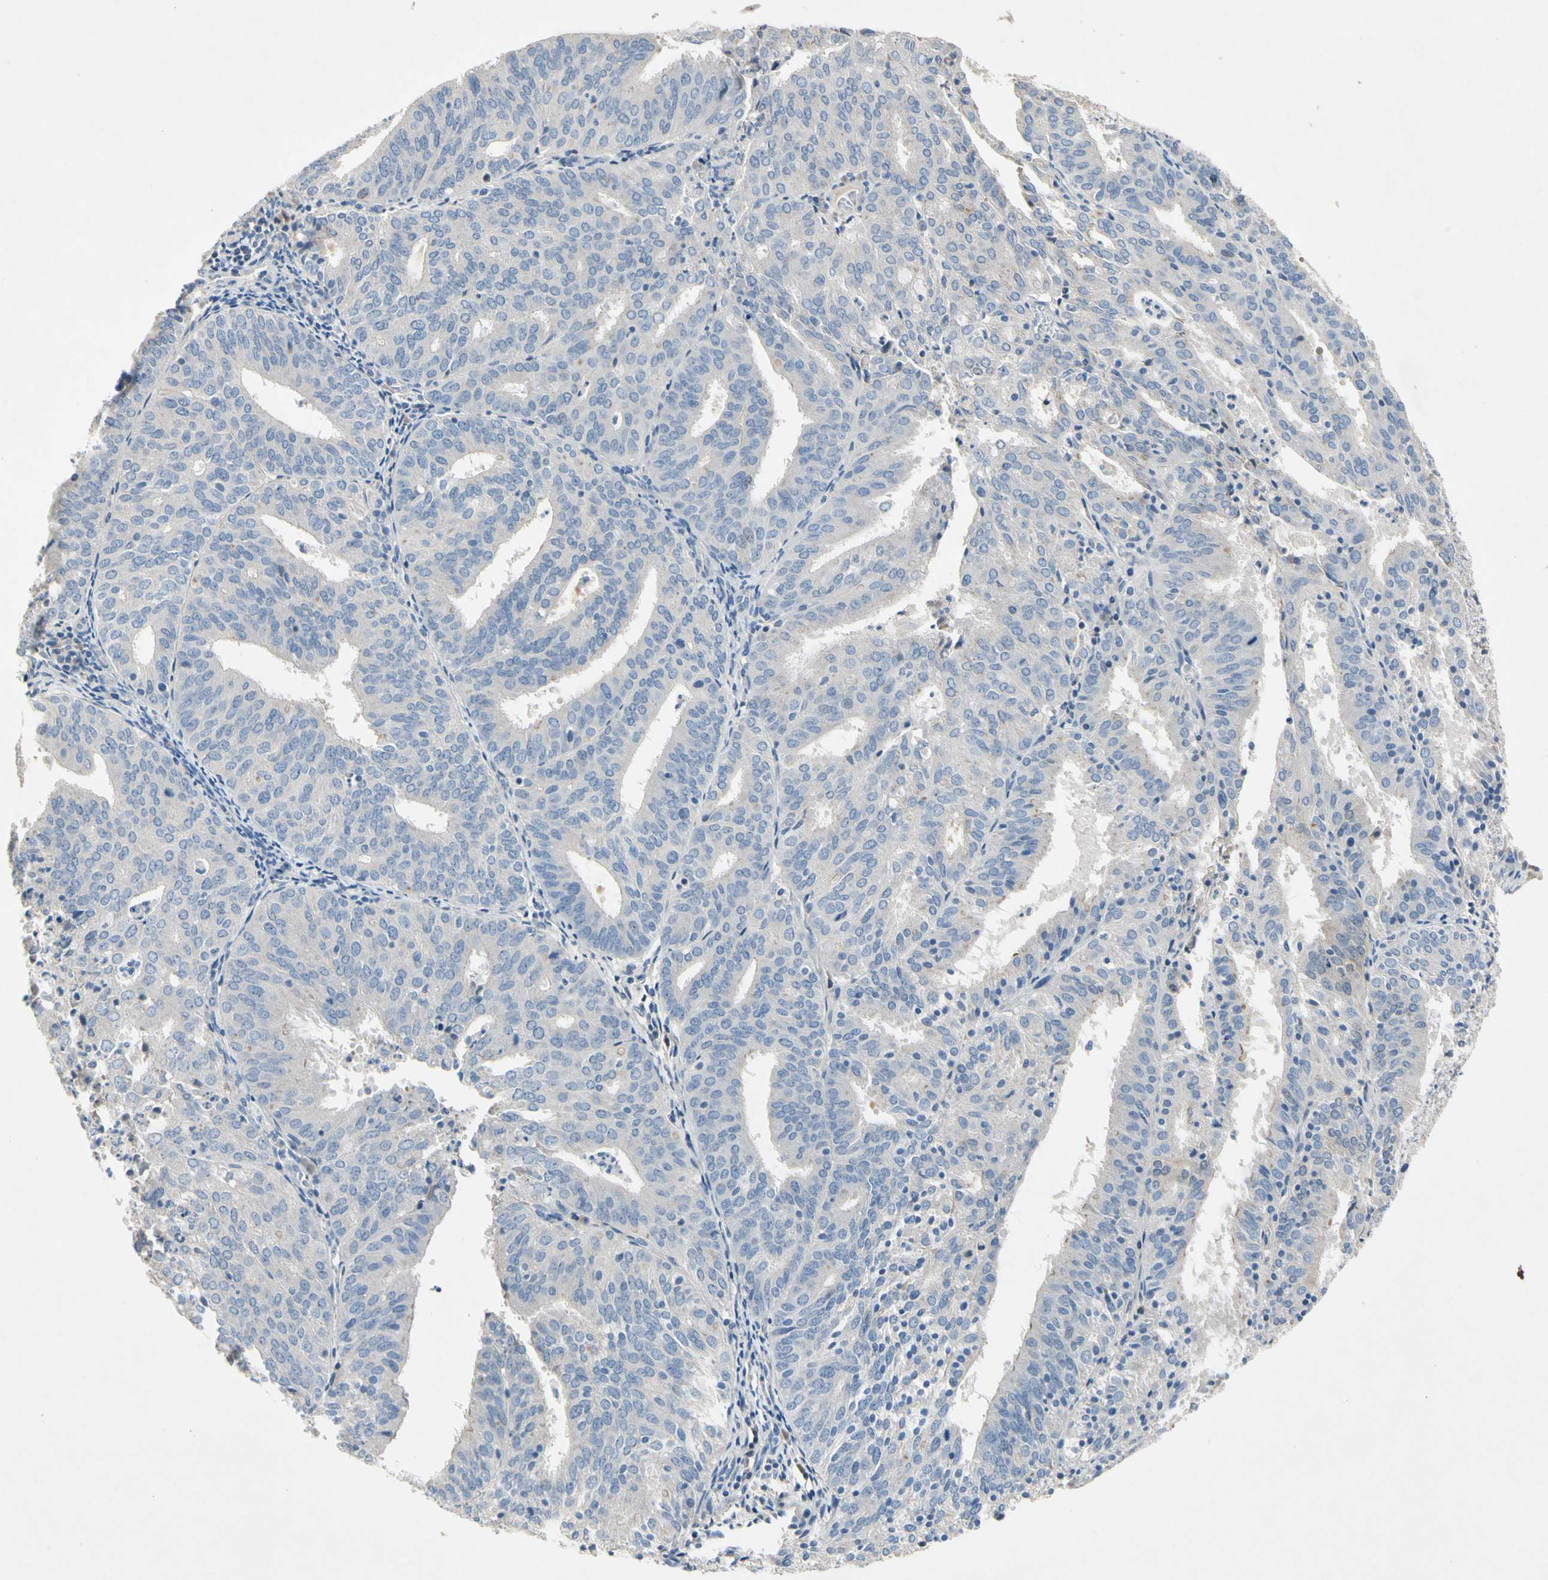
{"staining": {"intensity": "negative", "quantity": "none", "location": "none"}, "tissue": "endometrial cancer", "cell_type": "Tumor cells", "image_type": "cancer", "snomed": [{"axis": "morphology", "description": "Adenocarcinoma, NOS"}, {"axis": "topography", "description": "Uterus"}], "caption": "High power microscopy histopathology image of an immunohistochemistry (IHC) image of endometrial cancer, revealing no significant expression in tumor cells.", "gene": "GAS6", "patient": {"sex": "female", "age": 60}}